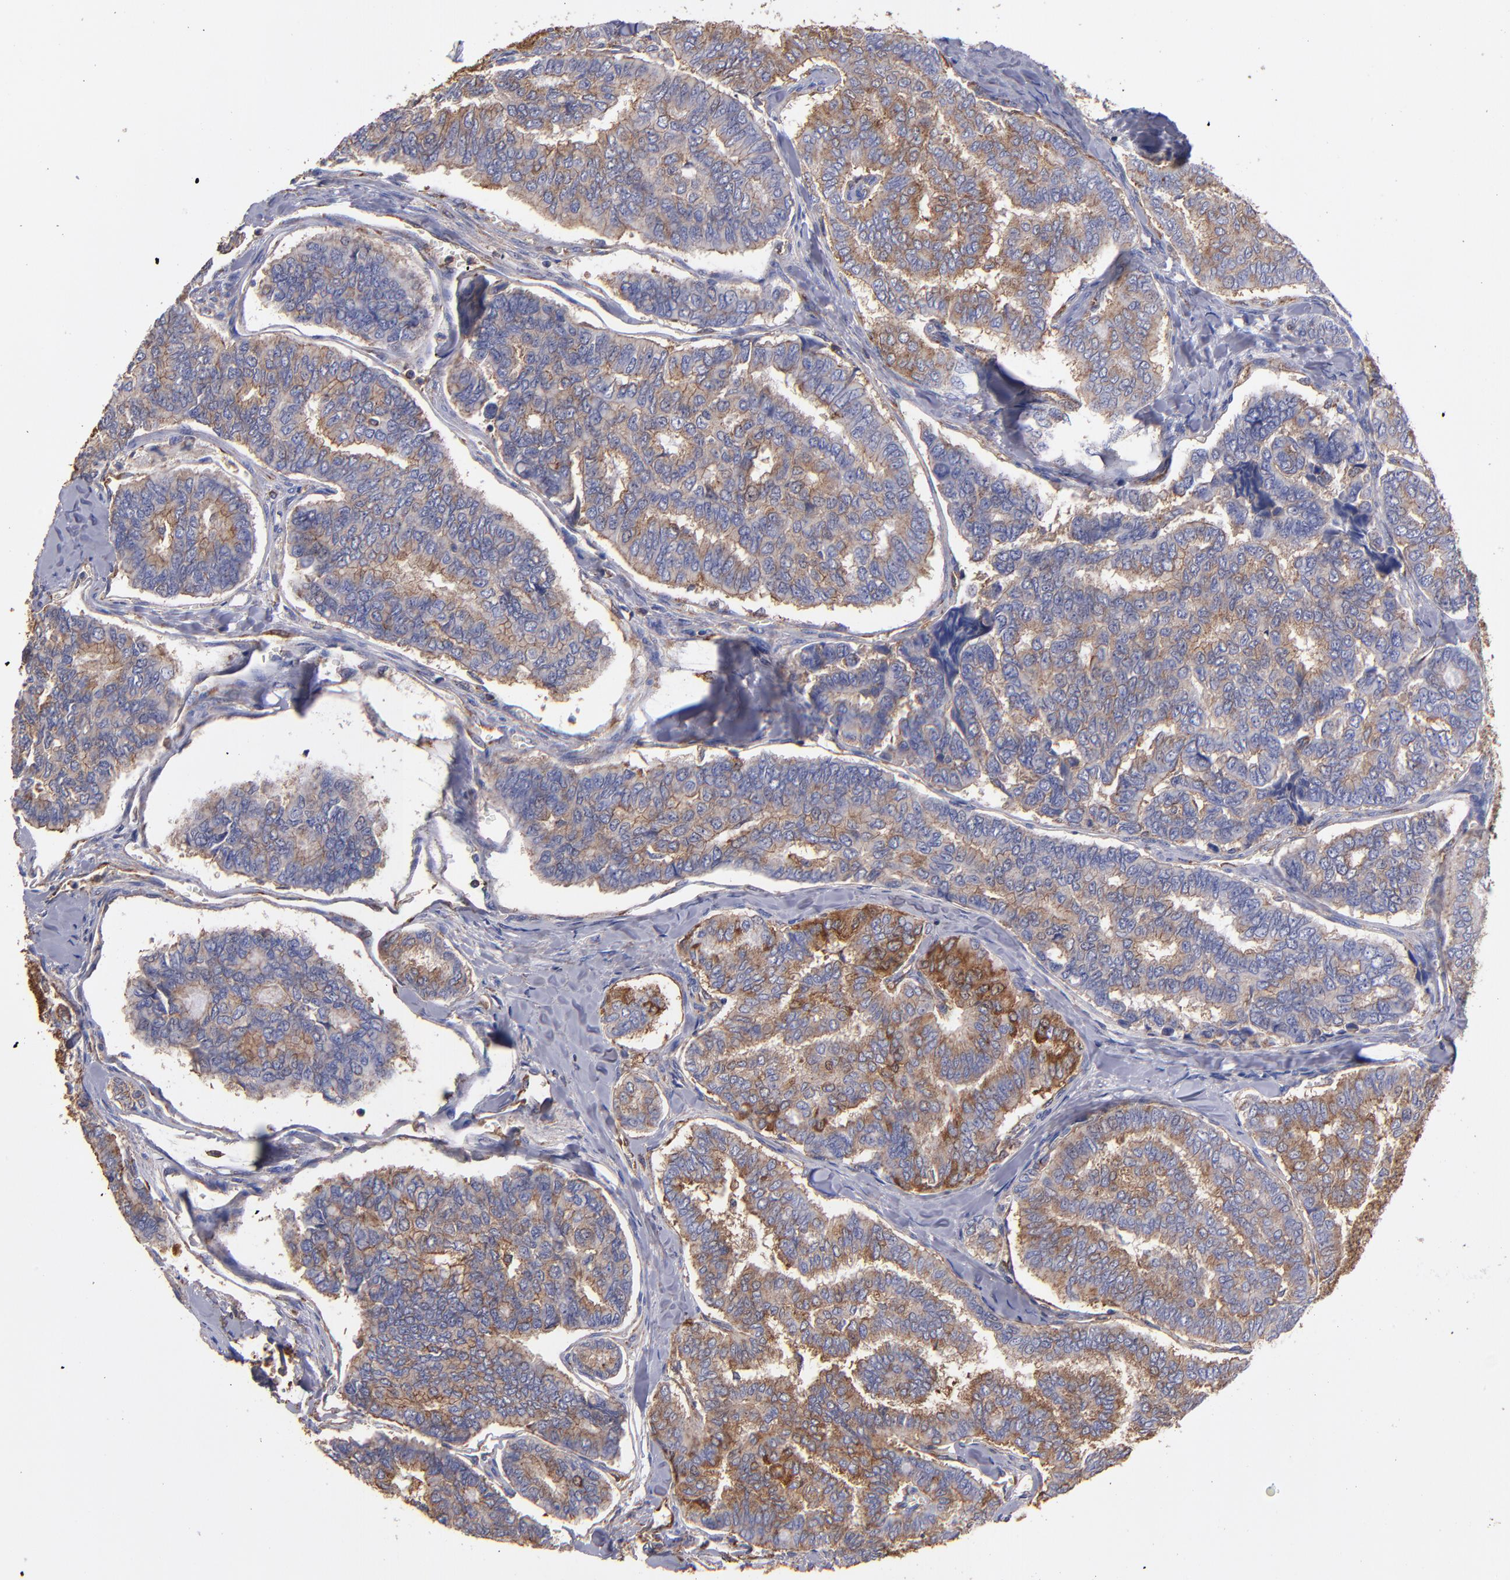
{"staining": {"intensity": "moderate", "quantity": "<25%", "location": "cytoplasmic/membranous"}, "tissue": "thyroid cancer", "cell_type": "Tumor cells", "image_type": "cancer", "snomed": [{"axis": "morphology", "description": "Papillary adenocarcinoma, NOS"}, {"axis": "topography", "description": "Thyroid gland"}], "caption": "This is an image of immunohistochemistry staining of thyroid papillary adenocarcinoma, which shows moderate positivity in the cytoplasmic/membranous of tumor cells.", "gene": "MVP", "patient": {"sex": "female", "age": 35}}